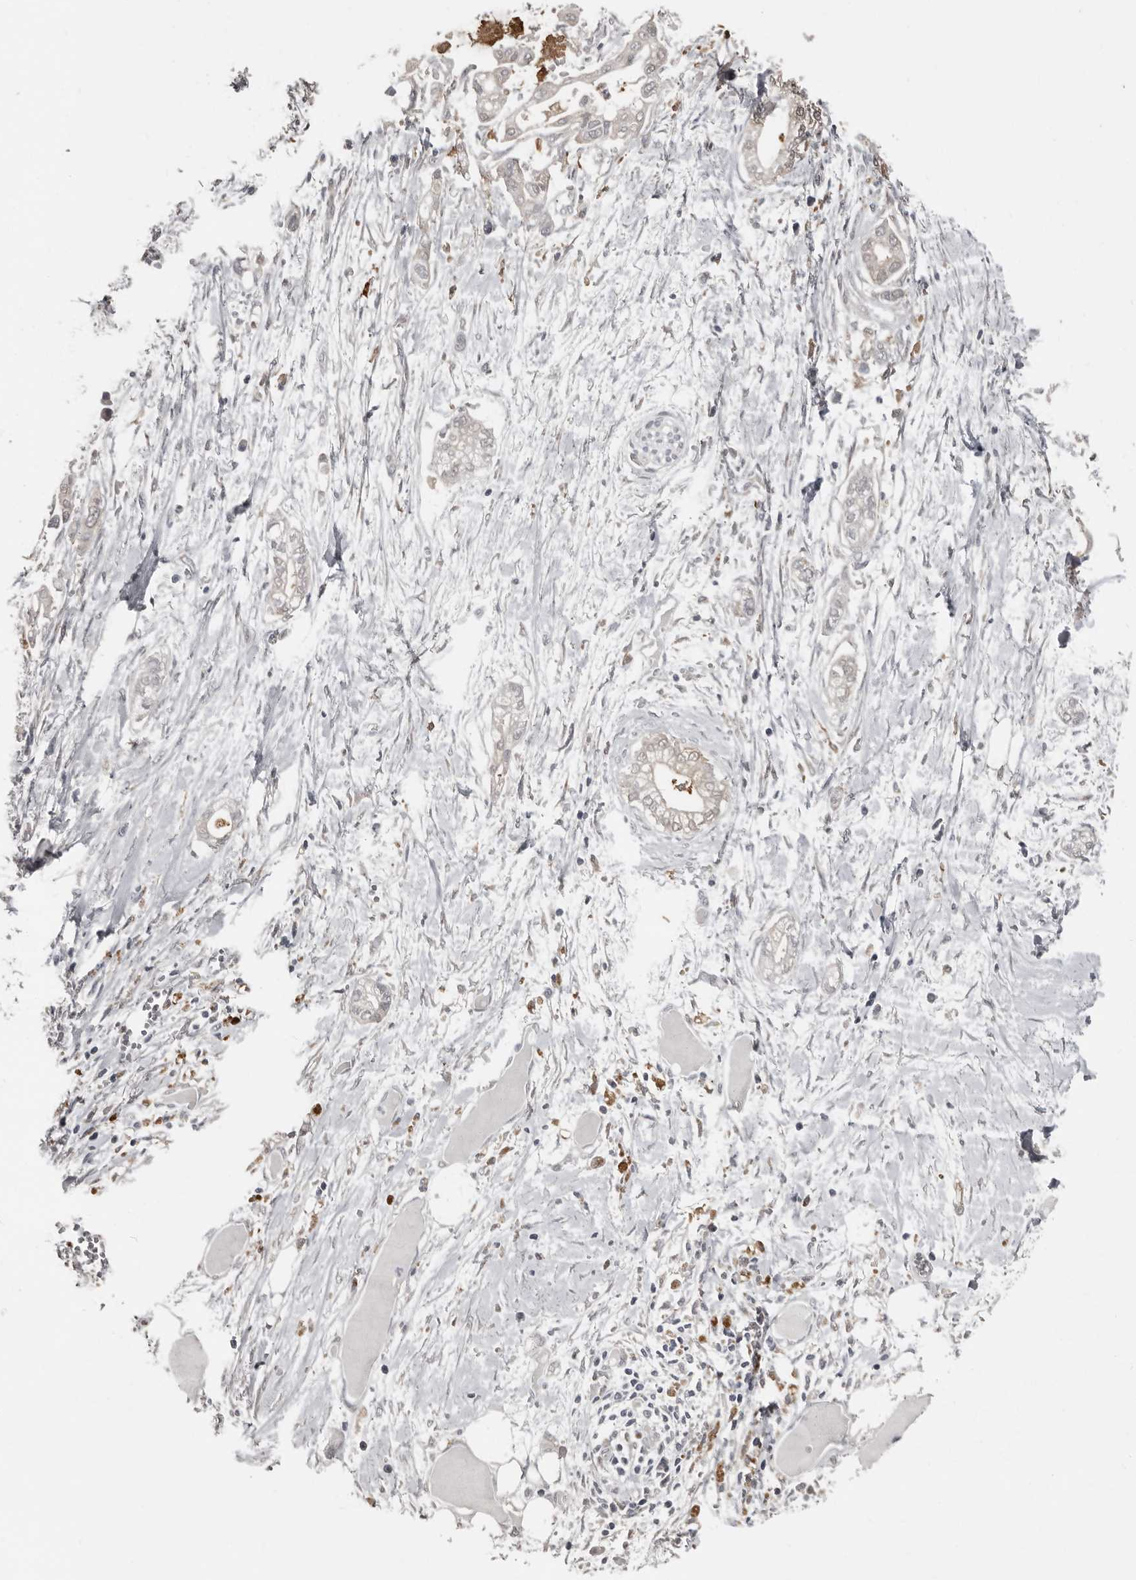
{"staining": {"intensity": "weak", "quantity": "<25%", "location": "cytoplasmic/membranous"}, "tissue": "pancreatic cancer", "cell_type": "Tumor cells", "image_type": "cancer", "snomed": [{"axis": "morphology", "description": "Adenocarcinoma, NOS"}, {"axis": "topography", "description": "Pancreas"}], "caption": "Adenocarcinoma (pancreatic) was stained to show a protein in brown. There is no significant expression in tumor cells.", "gene": "KCNJ8", "patient": {"sex": "male", "age": 68}}